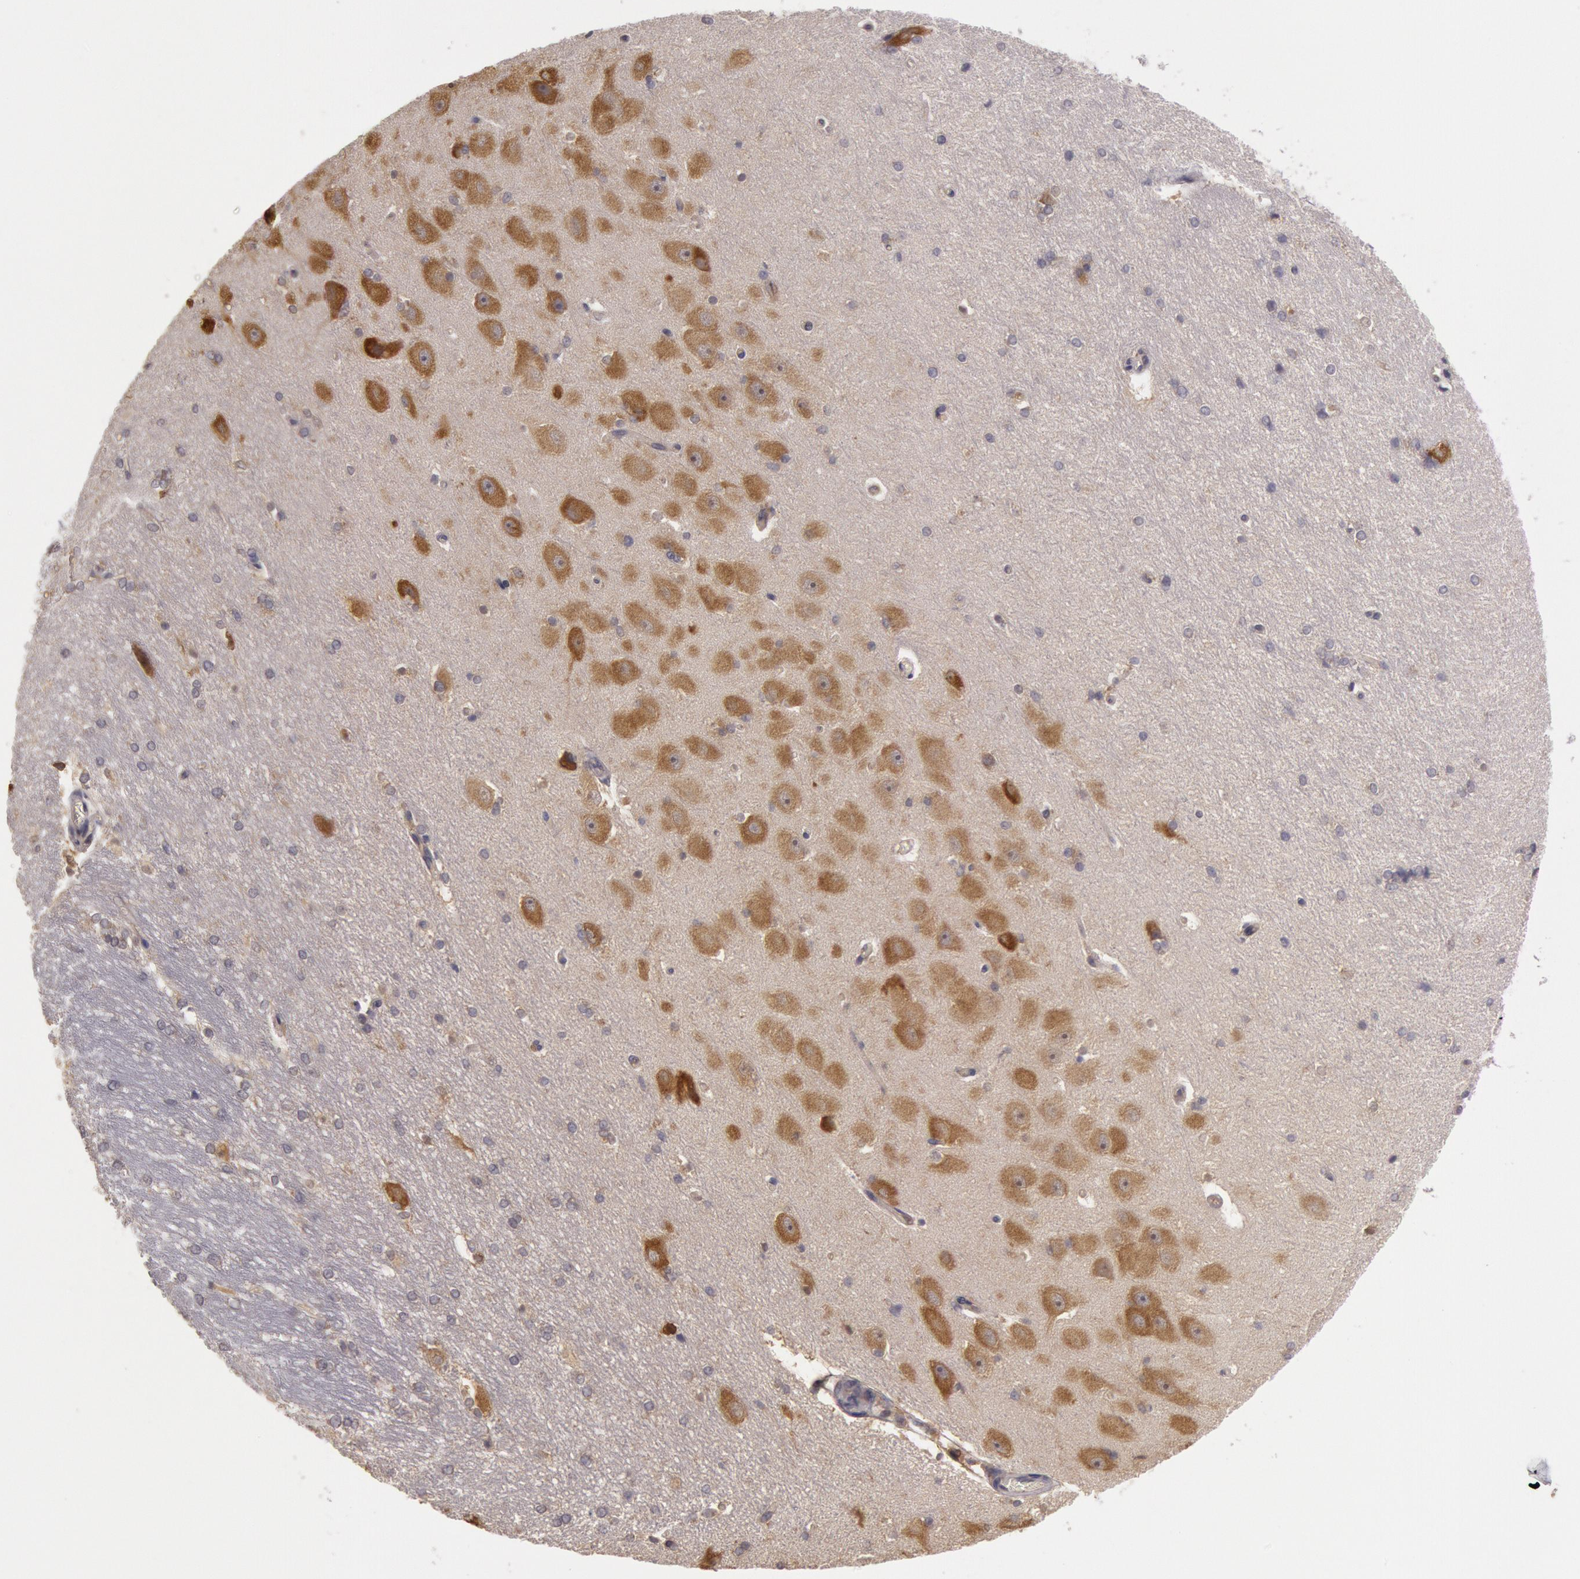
{"staining": {"intensity": "weak", "quantity": "<25%", "location": "cytoplasmic/membranous"}, "tissue": "hippocampus", "cell_type": "Glial cells", "image_type": "normal", "snomed": [{"axis": "morphology", "description": "Normal tissue, NOS"}, {"axis": "topography", "description": "Hippocampus"}], "caption": "DAB (3,3'-diaminobenzidine) immunohistochemical staining of benign human hippocampus reveals no significant positivity in glial cells.", "gene": "NMT2", "patient": {"sex": "female", "age": 19}}